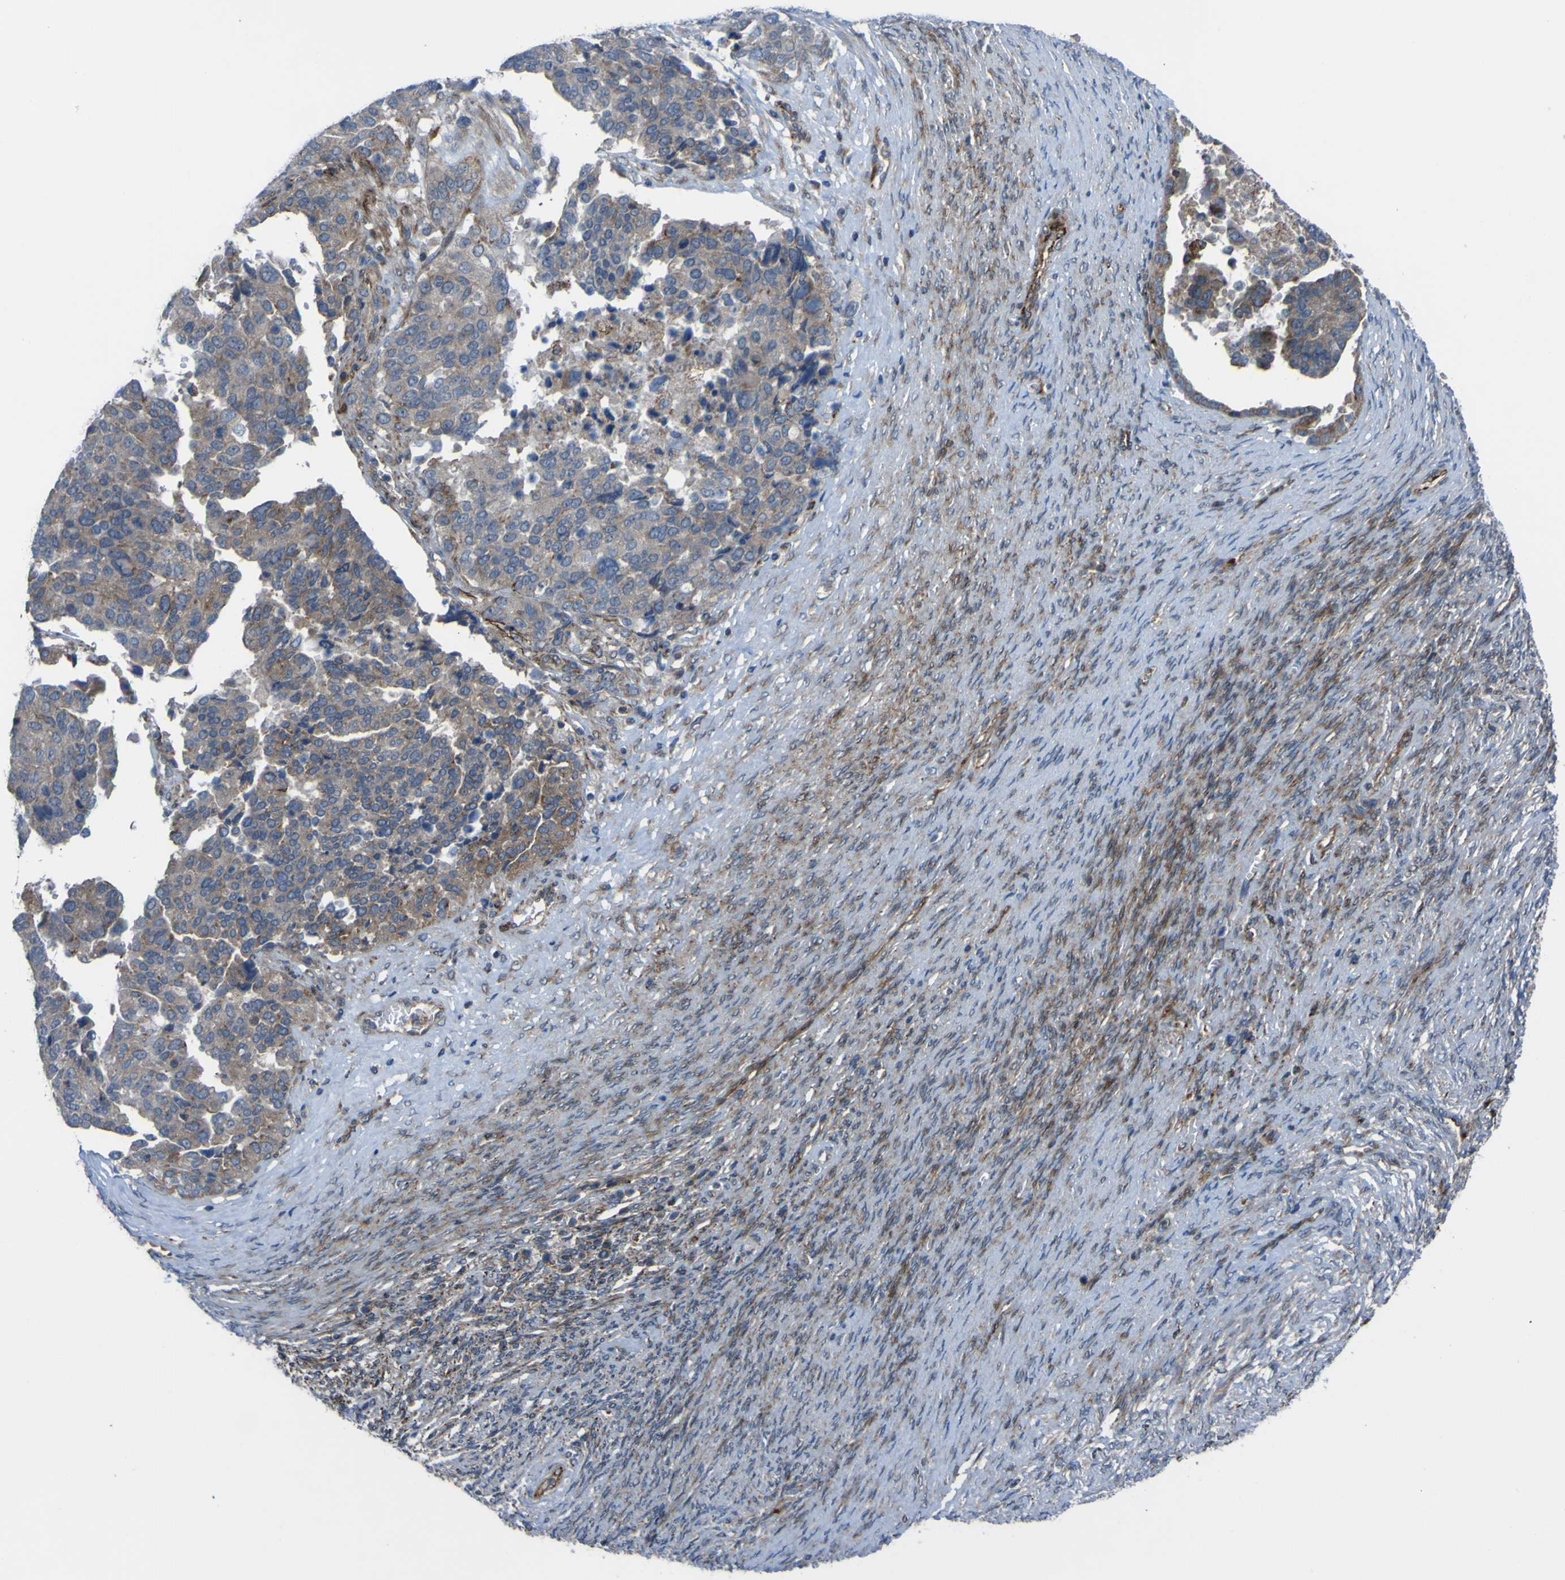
{"staining": {"intensity": "weak", "quantity": "<25%", "location": "cytoplasmic/membranous"}, "tissue": "ovarian cancer", "cell_type": "Tumor cells", "image_type": "cancer", "snomed": [{"axis": "morphology", "description": "Cystadenocarcinoma, serous, NOS"}, {"axis": "topography", "description": "Ovary"}], "caption": "There is no significant expression in tumor cells of serous cystadenocarcinoma (ovarian). (DAB (3,3'-diaminobenzidine) immunohistochemistry (IHC), high magnification).", "gene": "GPLD1", "patient": {"sex": "female", "age": 44}}